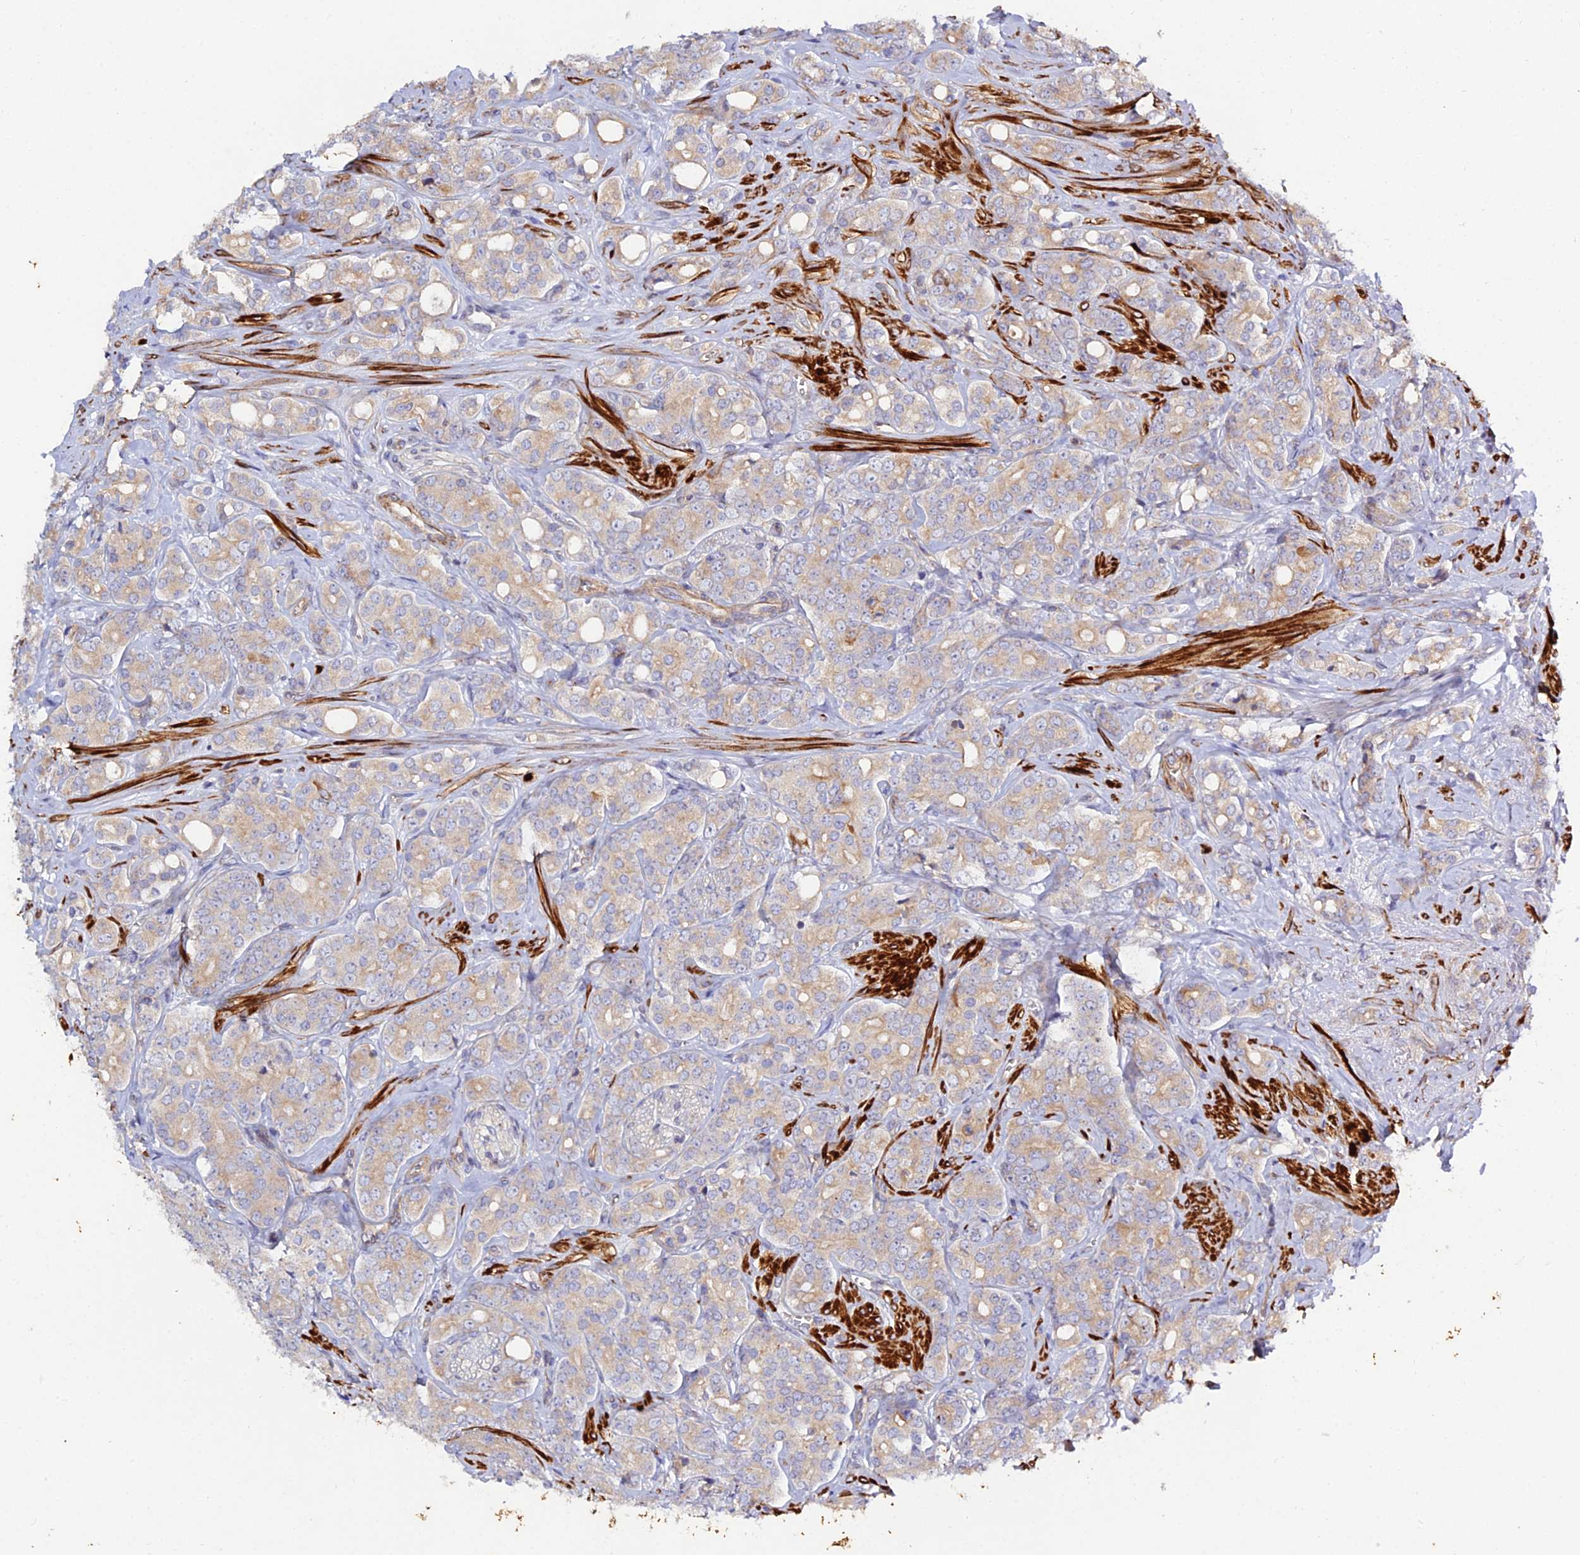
{"staining": {"intensity": "weak", "quantity": "25%-75%", "location": "cytoplasmic/membranous"}, "tissue": "prostate cancer", "cell_type": "Tumor cells", "image_type": "cancer", "snomed": [{"axis": "morphology", "description": "Adenocarcinoma, High grade"}, {"axis": "topography", "description": "Prostate"}], "caption": "DAB immunohistochemical staining of high-grade adenocarcinoma (prostate) exhibits weak cytoplasmic/membranous protein expression in about 25%-75% of tumor cells.", "gene": "ARL6IP1", "patient": {"sex": "male", "age": 62}}